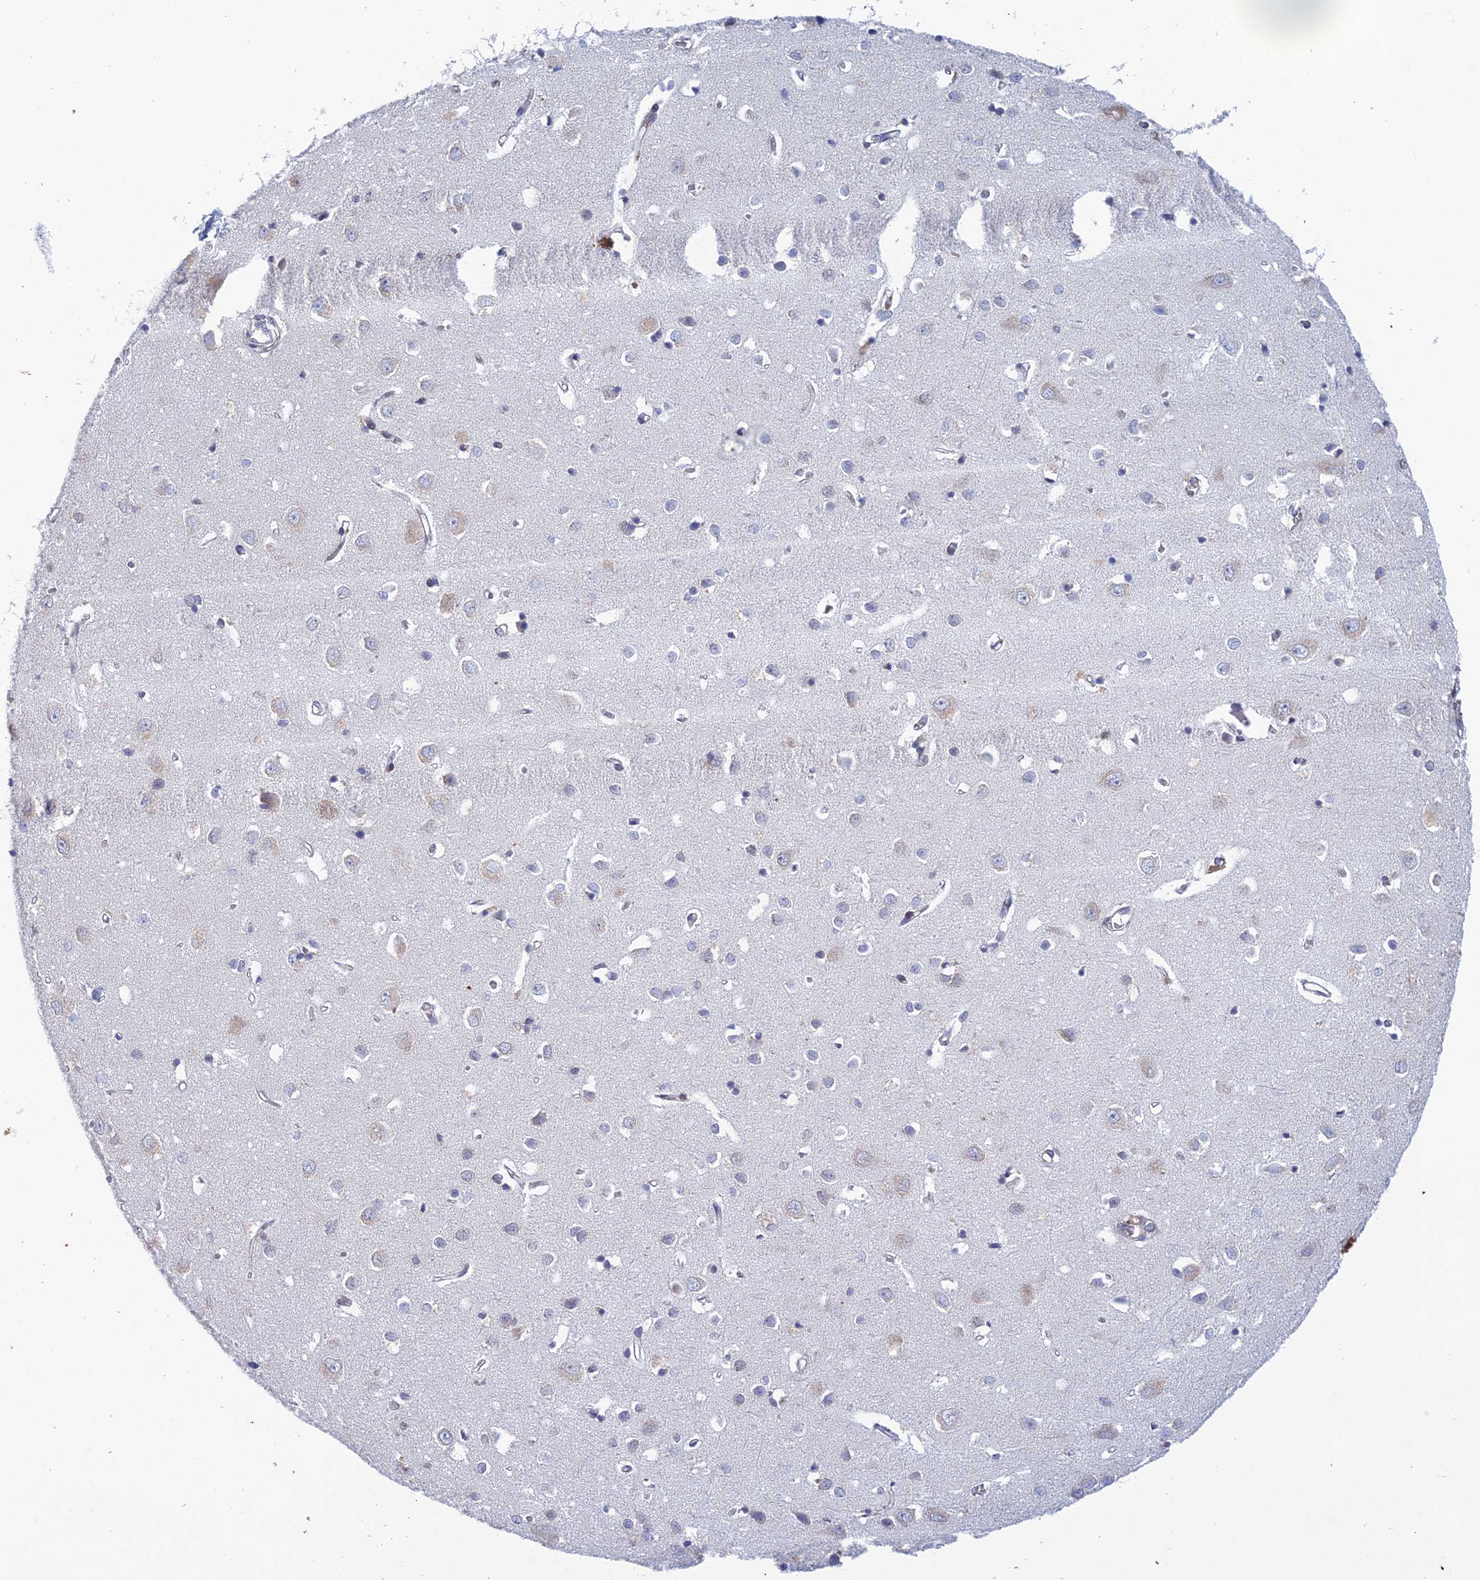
{"staining": {"intensity": "weak", "quantity": "<25%", "location": "cytoplasmic/membranous"}, "tissue": "cerebral cortex", "cell_type": "Endothelial cells", "image_type": "normal", "snomed": [{"axis": "morphology", "description": "Normal tissue, NOS"}, {"axis": "topography", "description": "Cerebral cortex"}], "caption": "IHC photomicrograph of unremarkable cerebral cortex stained for a protein (brown), which reveals no expression in endothelial cells. (DAB (3,3'-diaminobenzidine) IHC visualized using brightfield microscopy, high magnification).", "gene": "SRA1", "patient": {"sex": "female", "age": 64}}